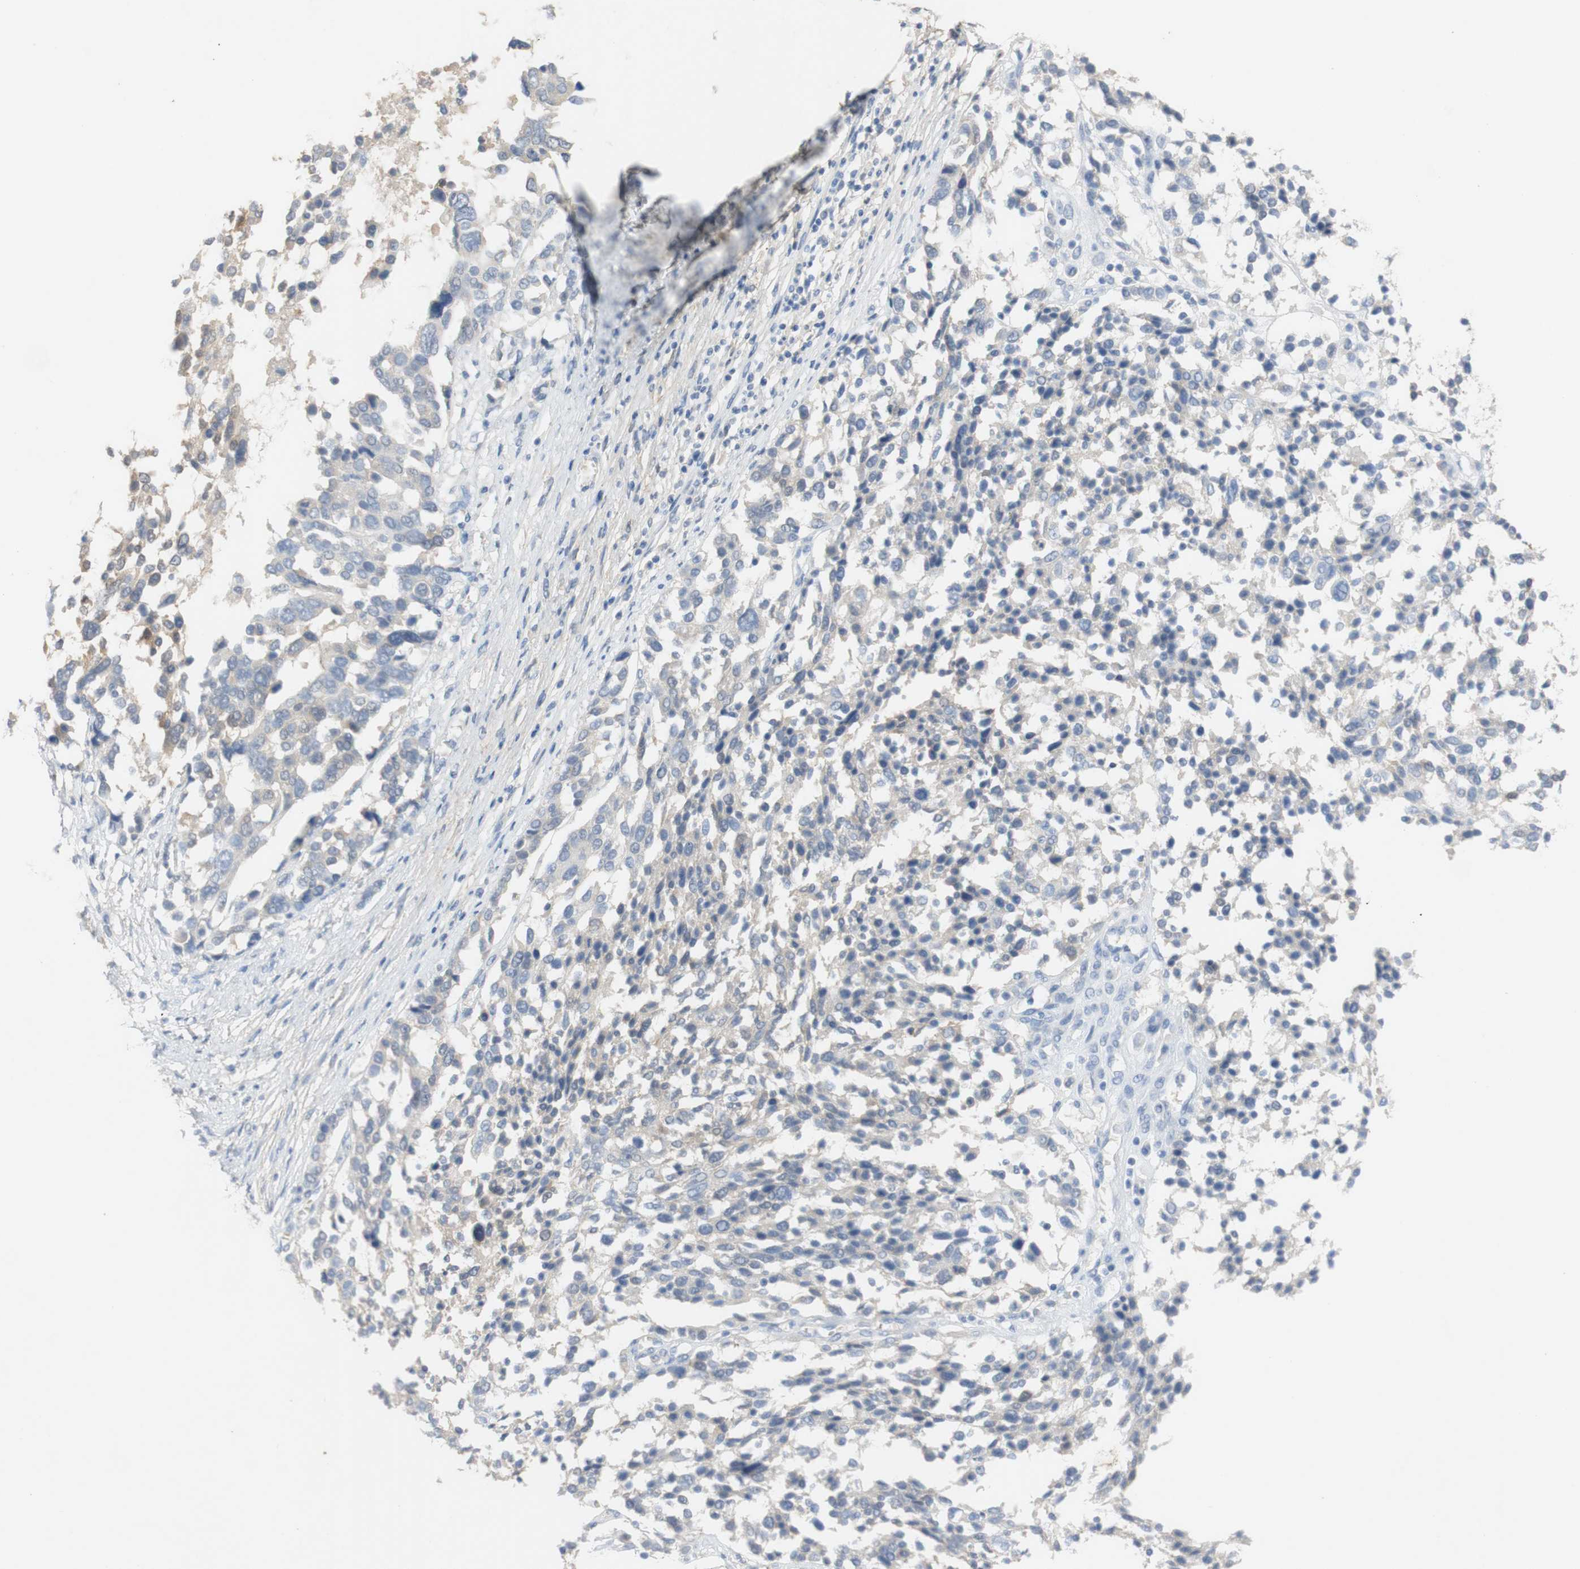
{"staining": {"intensity": "negative", "quantity": "none", "location": "none"}, "tissue": "ovarian cancer", "cell_type": "Tumor cells", "image_type": "cancer", "snomed": [{"axis": "morphology", "description": "Cystadenocarcinoma, serous, NOS"}, {"axis": "topography", "description": "Ovary"}], "caption": "High power microscopy histopathology image of an IHC image of ovarian cancer, revealing no significant staining in tumor cells. The staining was performed using DAB to visualize the protein expression in brown, while the nuclei were stained in blue with hematoxylin (Magnification: 20x).", "gene": "SELENBP1", "patient": {"sex": "female", "age": 44}}